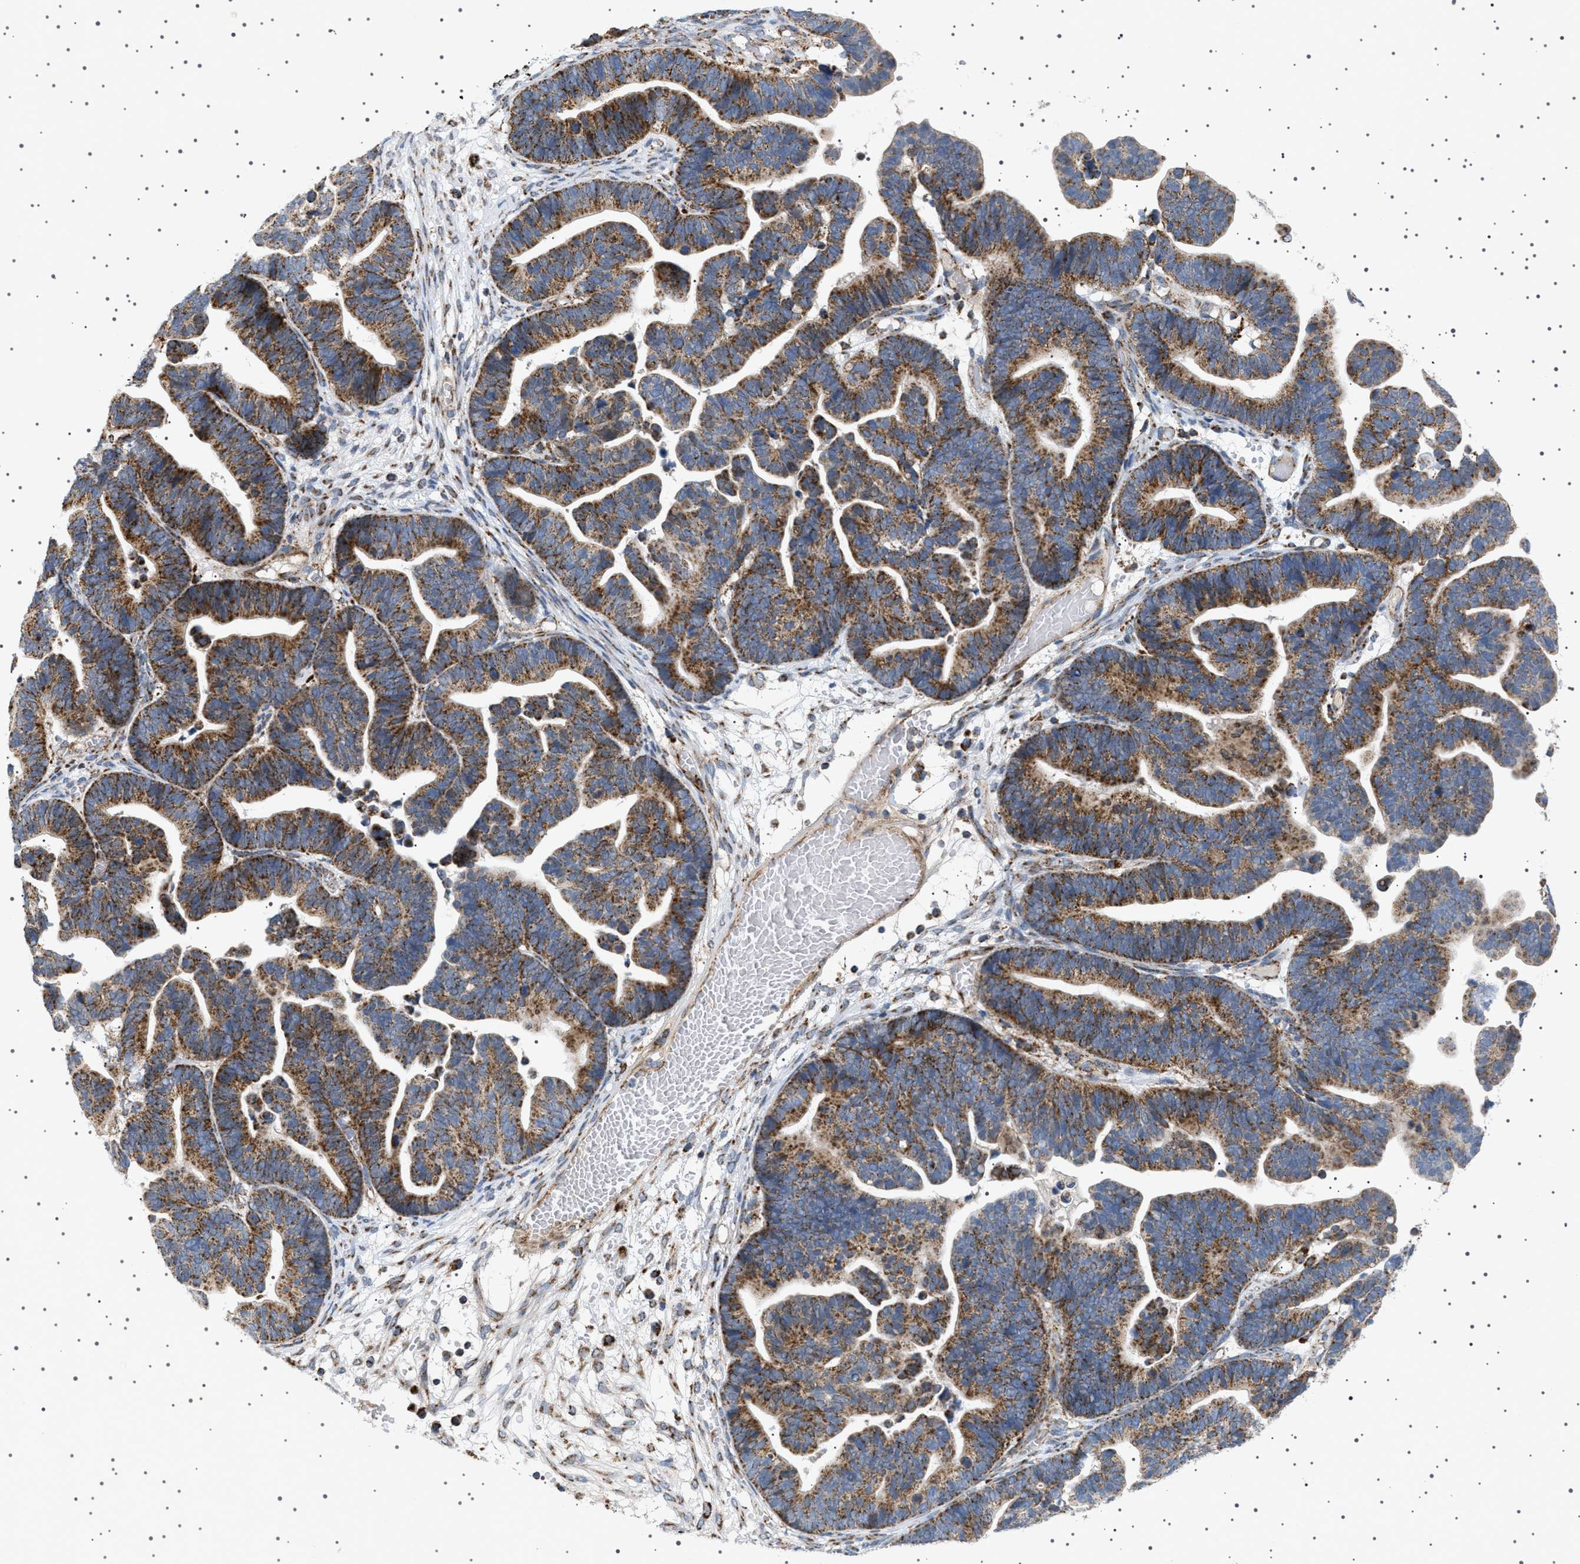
{"staining": {"intensity": "moderate", "quantity": ">75%", "location": "cytoplasmic/membranous"}, "tissue": "ovarian cancer", "cell_type": "Tumor cells", "image_type": "cancer", "snomed": [{"axis": "morphology", "description": "Cystadenocarcinoma, serous, NOS"}, {"axis": "topography", "description": "Ovary"}], "caption": "Protein positivity by immunohistochemistry (IHC) shows moderate cytoplasmic/membranous positivity in about >75% of tumor cells in ovarian cancer.", "gene": "UBXN8", "patient": {"sex": "female", "age": 56}}